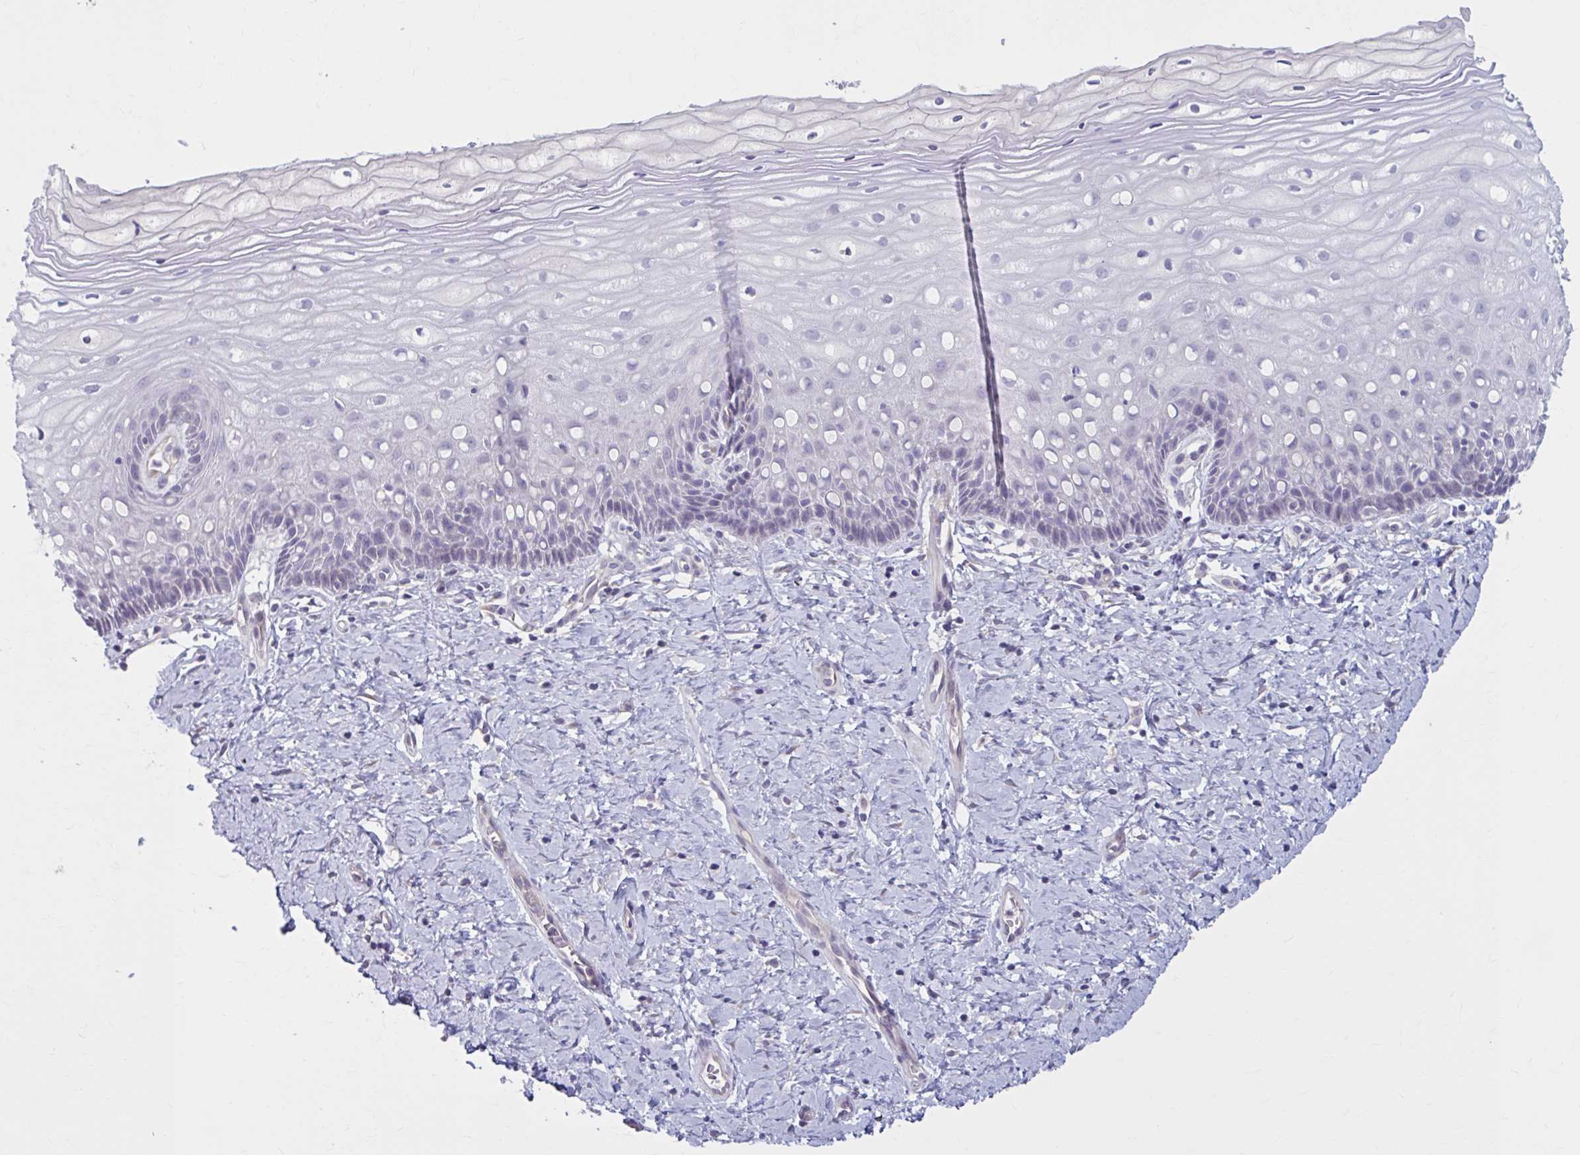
{"staining": {"intensity": "negative", "quantity": "none", "location": "none"}, "tissue": "cervix", "cell_type": "Glandular cells", "image_type": "normal", "snomed": [{"axis": "morphology", "description": "Normal tissue, NOS"}, {"axis": "topography", "description": "Cervix"}], "caption": "High magnification brightfield microscopy of unremarkable cervix stained with DAB (brown) and counterstained with hematoxylin (blue): glandular cells show no significant positivity. Brightfield microscopy of immunohistochemistry (IHC) stained with DAB (brown) and hematoxylin (blue), captured at high magnification.", "gene": "CHST3", "patient": {"sex": "female", "age": 37}}